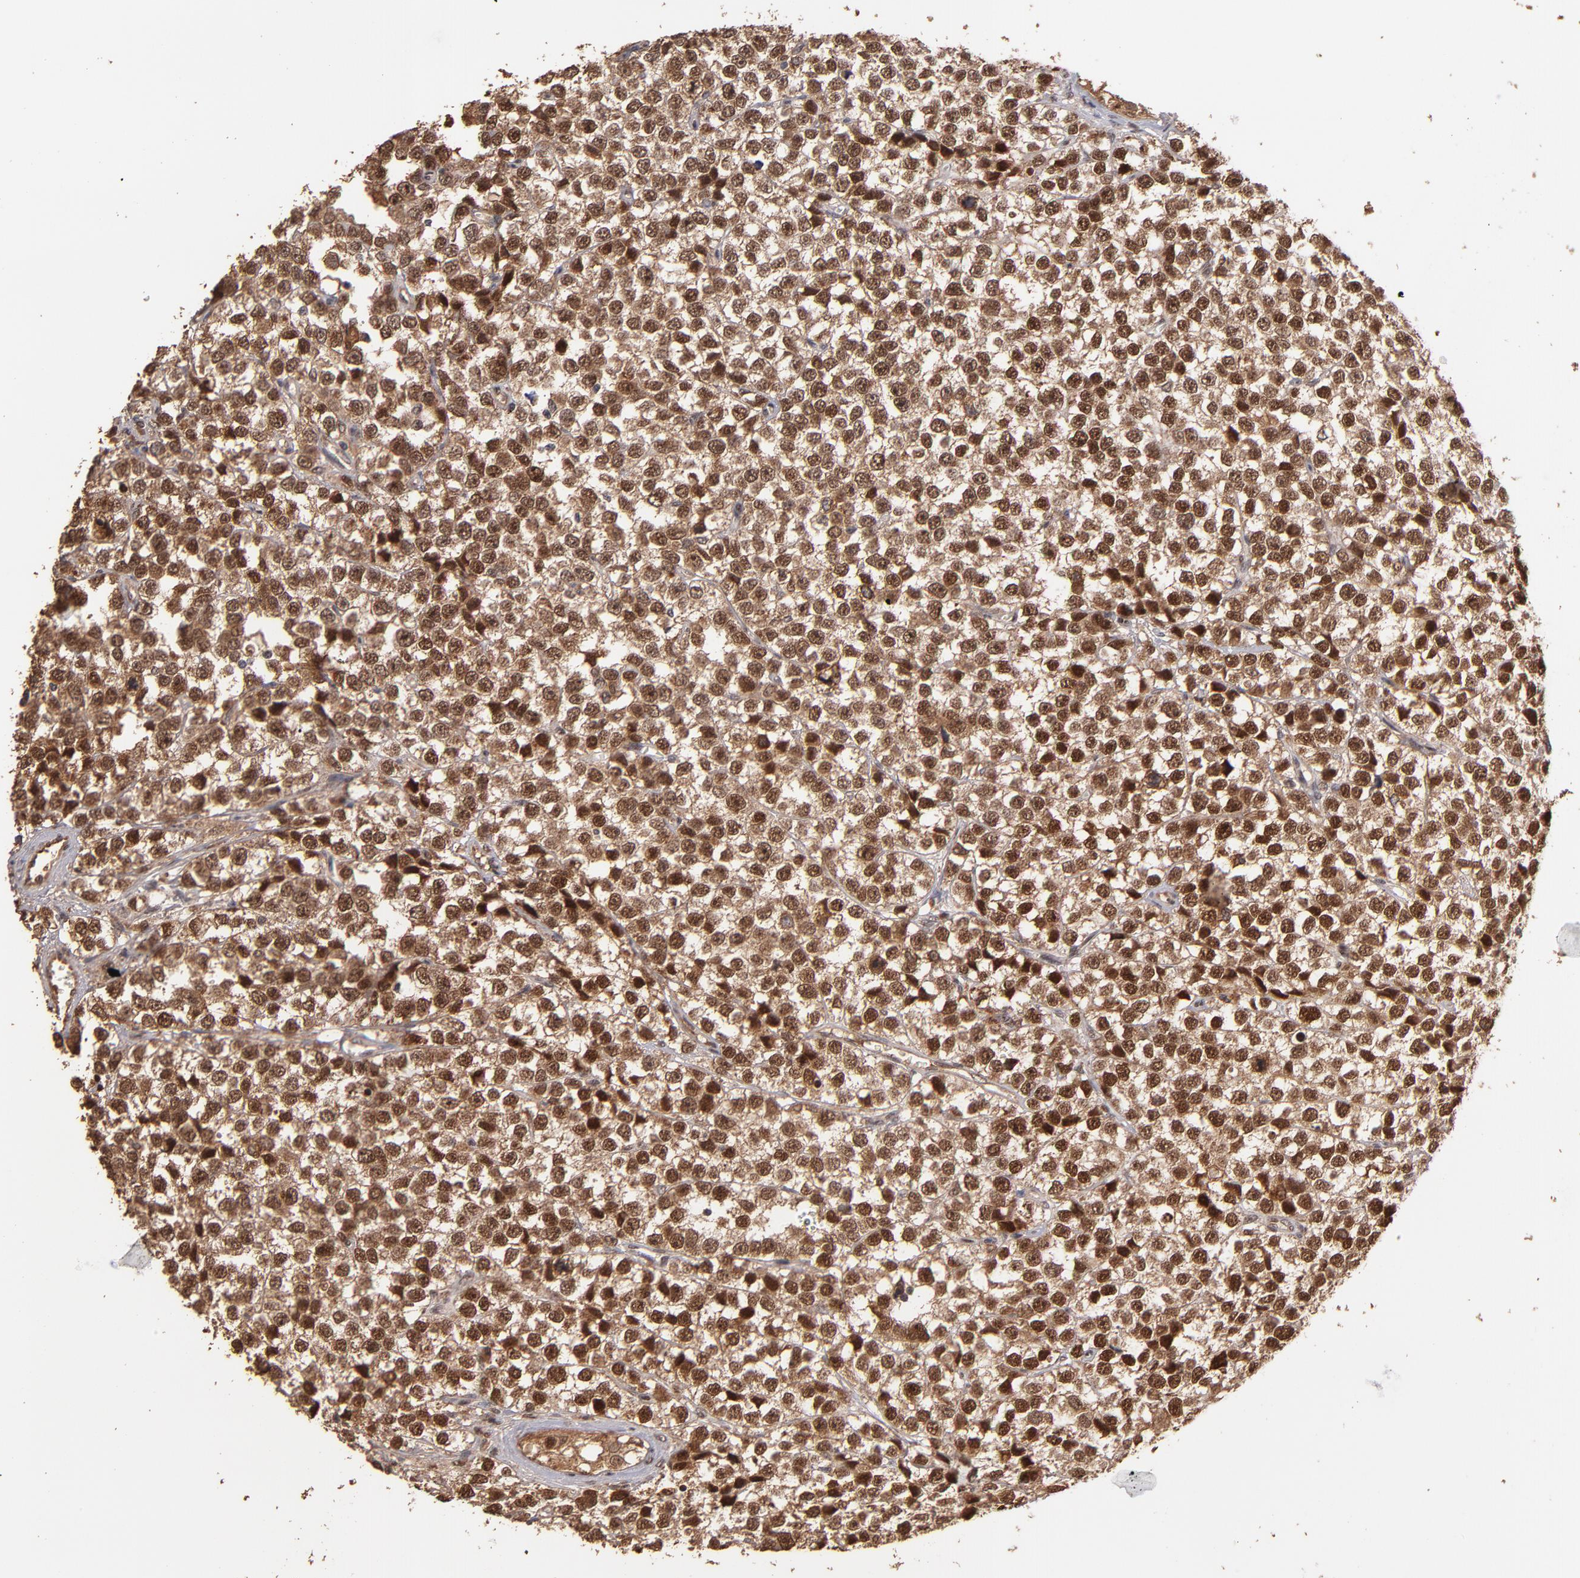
{"staining": {"intensity": "moderate", "quantity": ">75%", "location": "cytoplasmic/membranous,nuclear"}, "tissue": "testis cancer", "cell_type": "Tumor cells", "image_type": "cancer", "snomed": [{"axis": "morphology", "description": "Seminoma, NOS"}, {"axis": "topography", "description": "Testis"}], "caption": "This photomicrograph exhibits testis cancer (seminoma) stained with immunohistochemistry to label a protein in brown. The cytoplasmic/membranous and nuclear of tumor cells show moderate positivity for the protein. Nuclei are counter-stained blue.", "gene": "EAPP", "patient": {"sex": "male", "age": 25}}